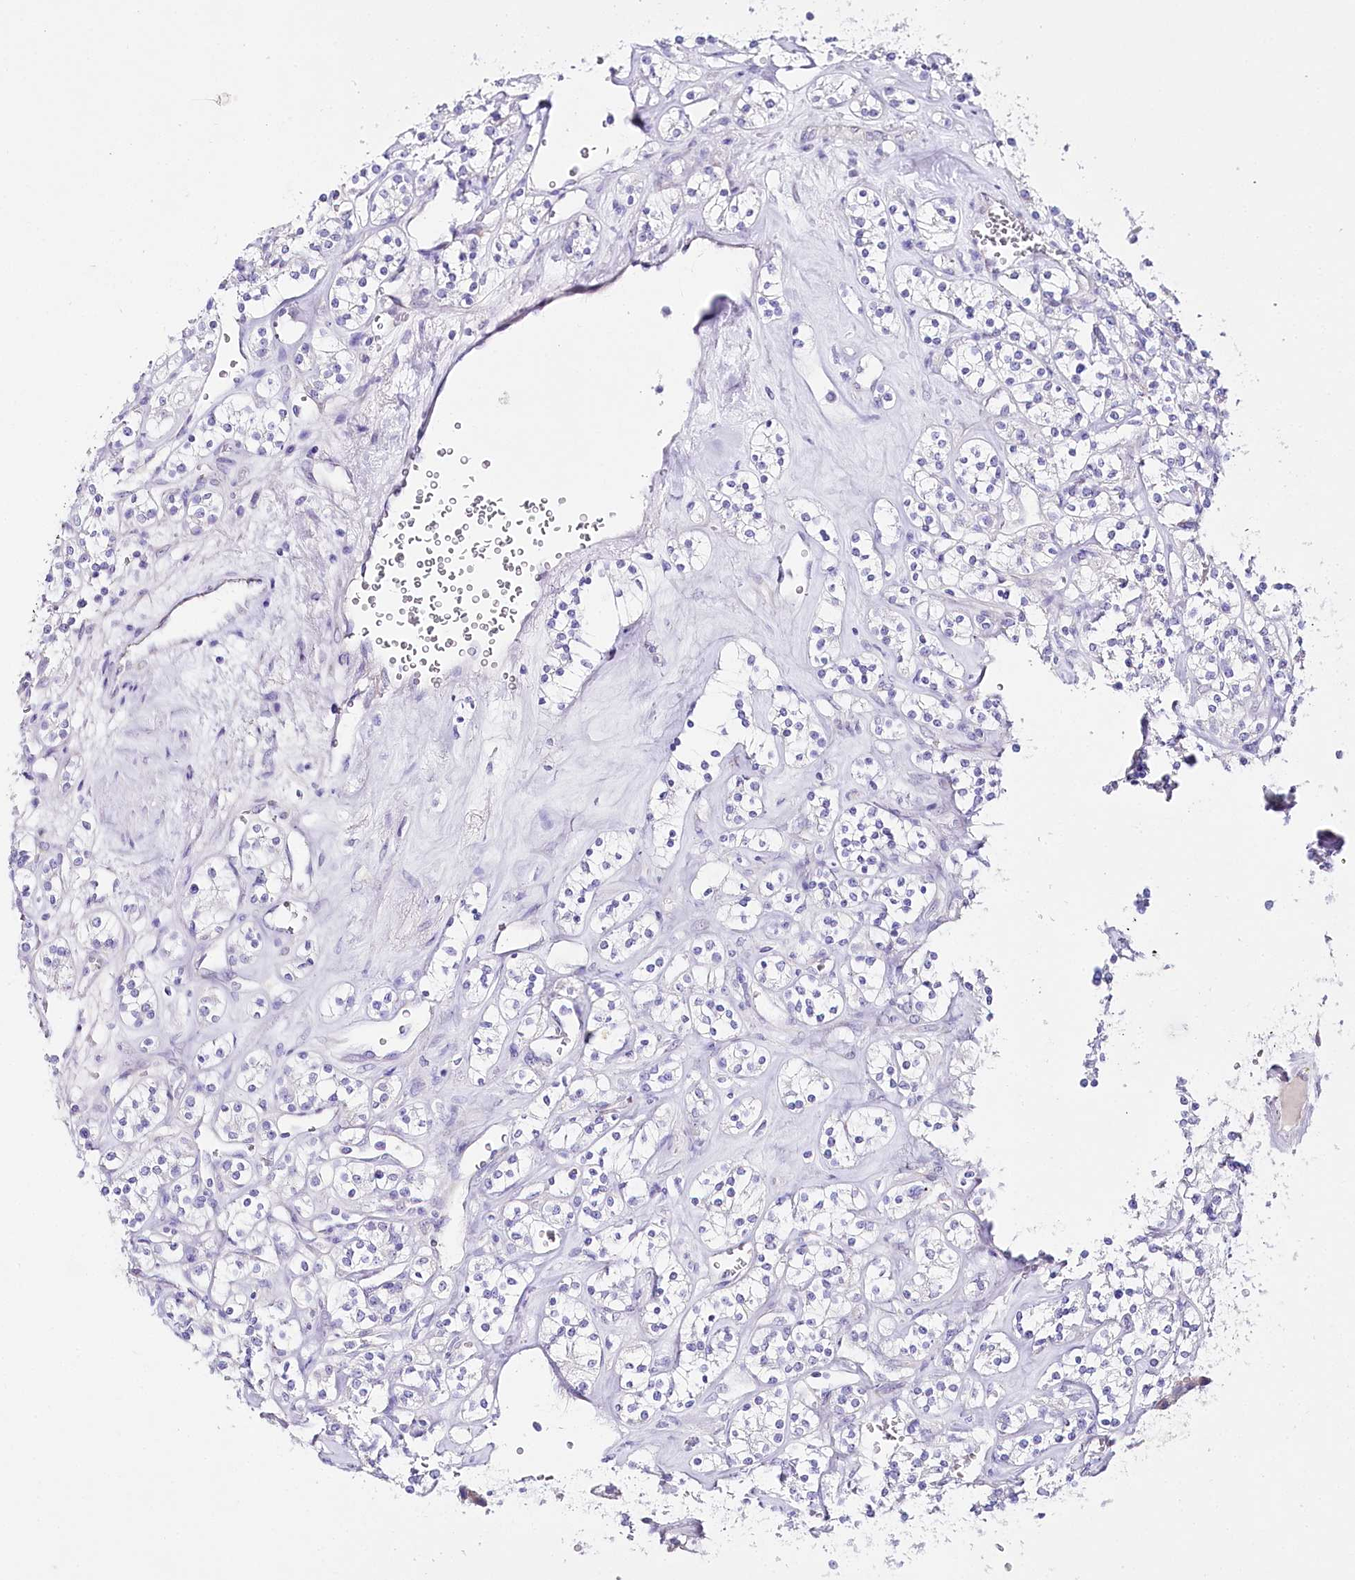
{"staining": {"intensity": "negative", "quantity": "none", "location": "none"}, "tissue": "renal cancer", "cell_type": "Tumor cells", "image_type": "cancer", "snomed": [{"axis": "morphology", "description": "Adenocarcinoma, NOS"}, {"axis": "topography", "description": "Kidney"}], "caption": "Immunohistochemical staining of renal adenocarcinoma shows no significant expression in tumor cells.", "gene": "CSN3", "patient": {"sex": "male", "age": 77}}